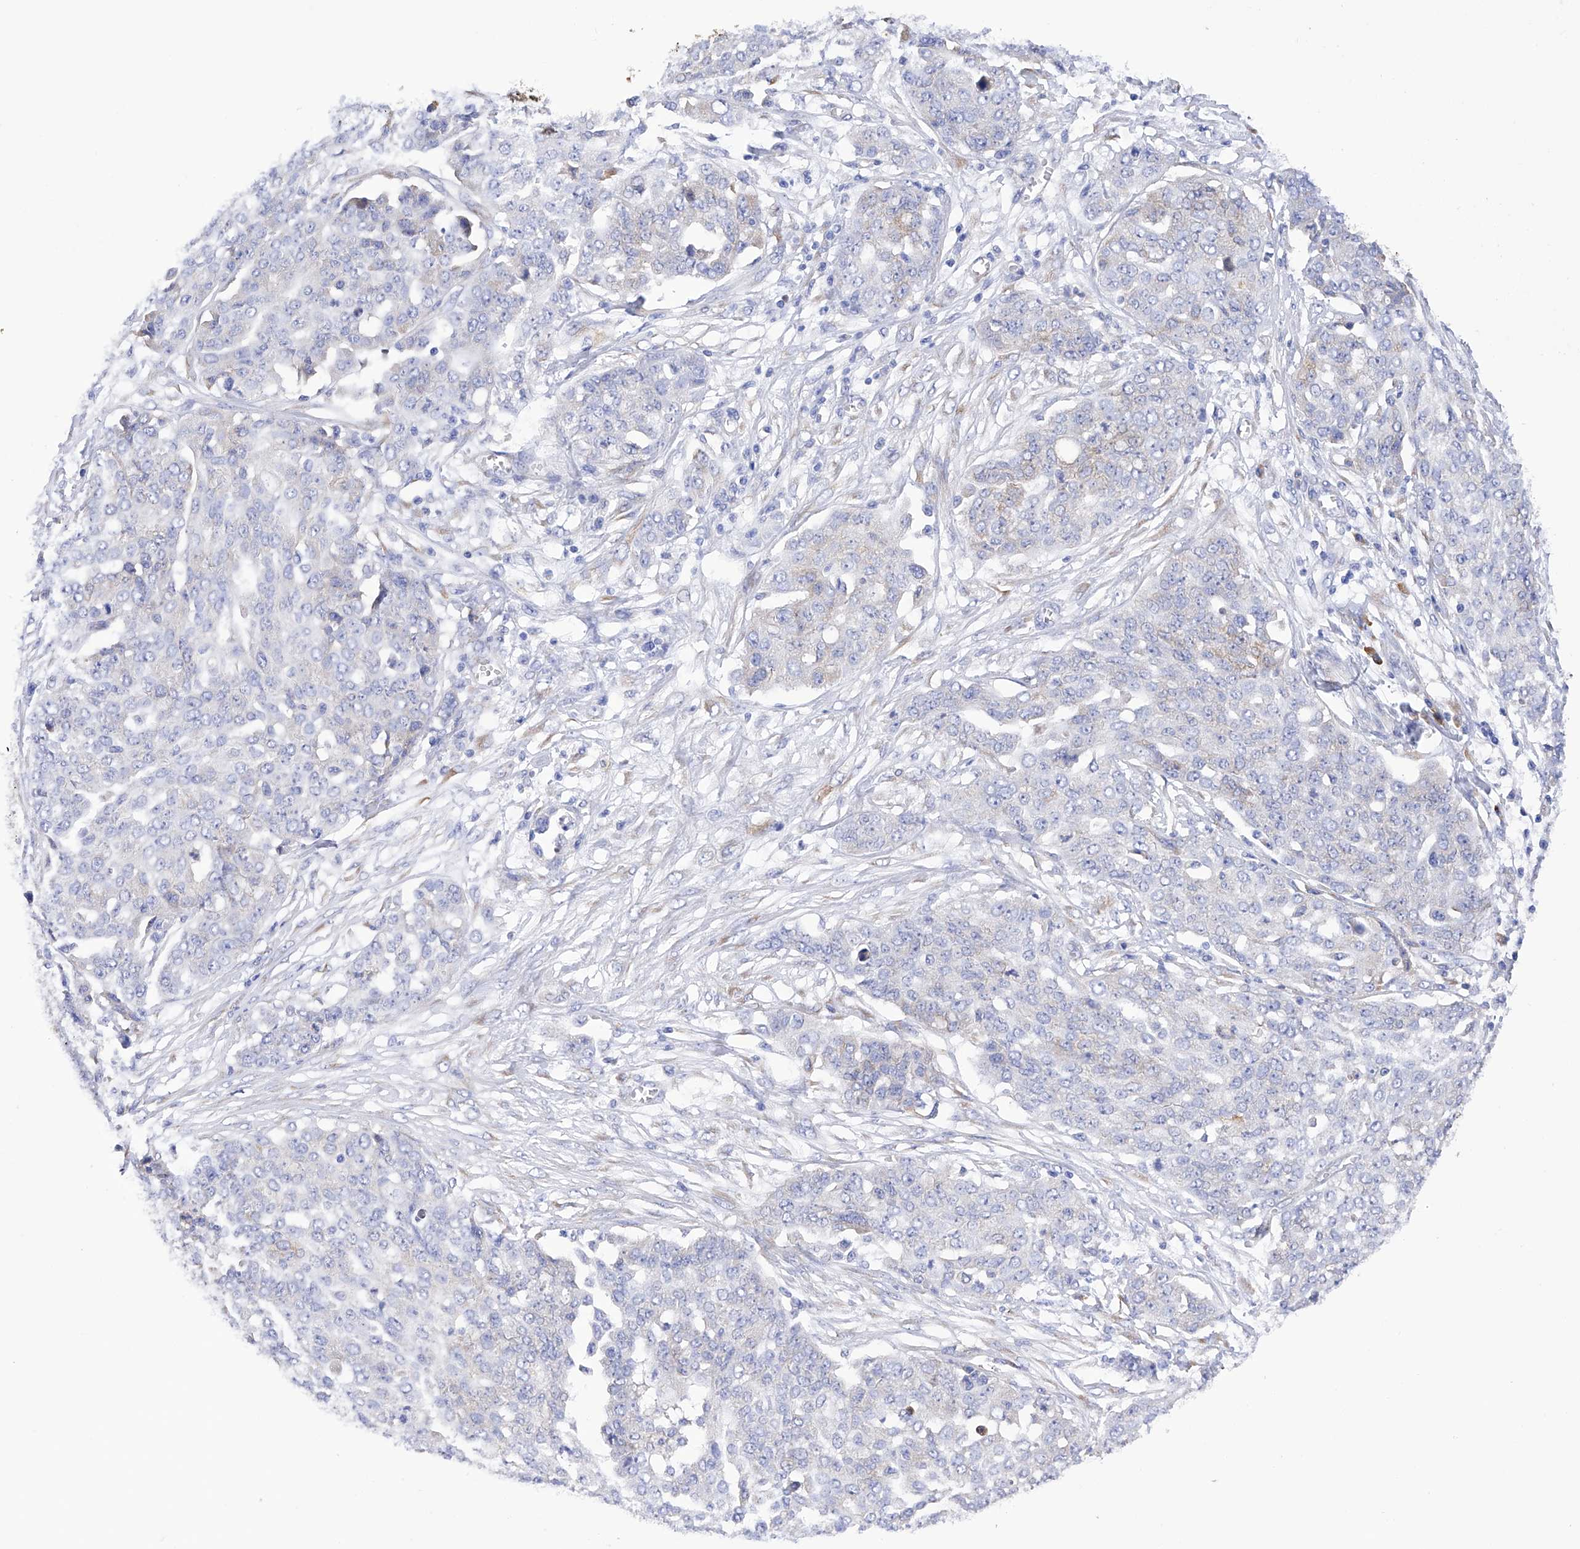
{"staining": {"intensity": "negative", "quantity": "none", "location": "none"}, "tissue": "ovarian cancer", "cell_type": "Tumor cells", "image_type": "cancer", "snomed": [{"axis": "morphology", "description": "Cystadenocarcinoma, serous, NOS"}, {"axis": "topography", "description": "Soft tissue"}, {"axis": "topography", "description": "Ovary"}], "caption": "A high-resolution image shows immunohistochemistry staining of ovarian cancer (serous cystadenocarcinoma), which displays no significant expression in tumor cells. (DAB immunohistochemistry (IHC), high magnification).", "gene": "PDIA5", "patient": {"sex": "female", "age": 57}}